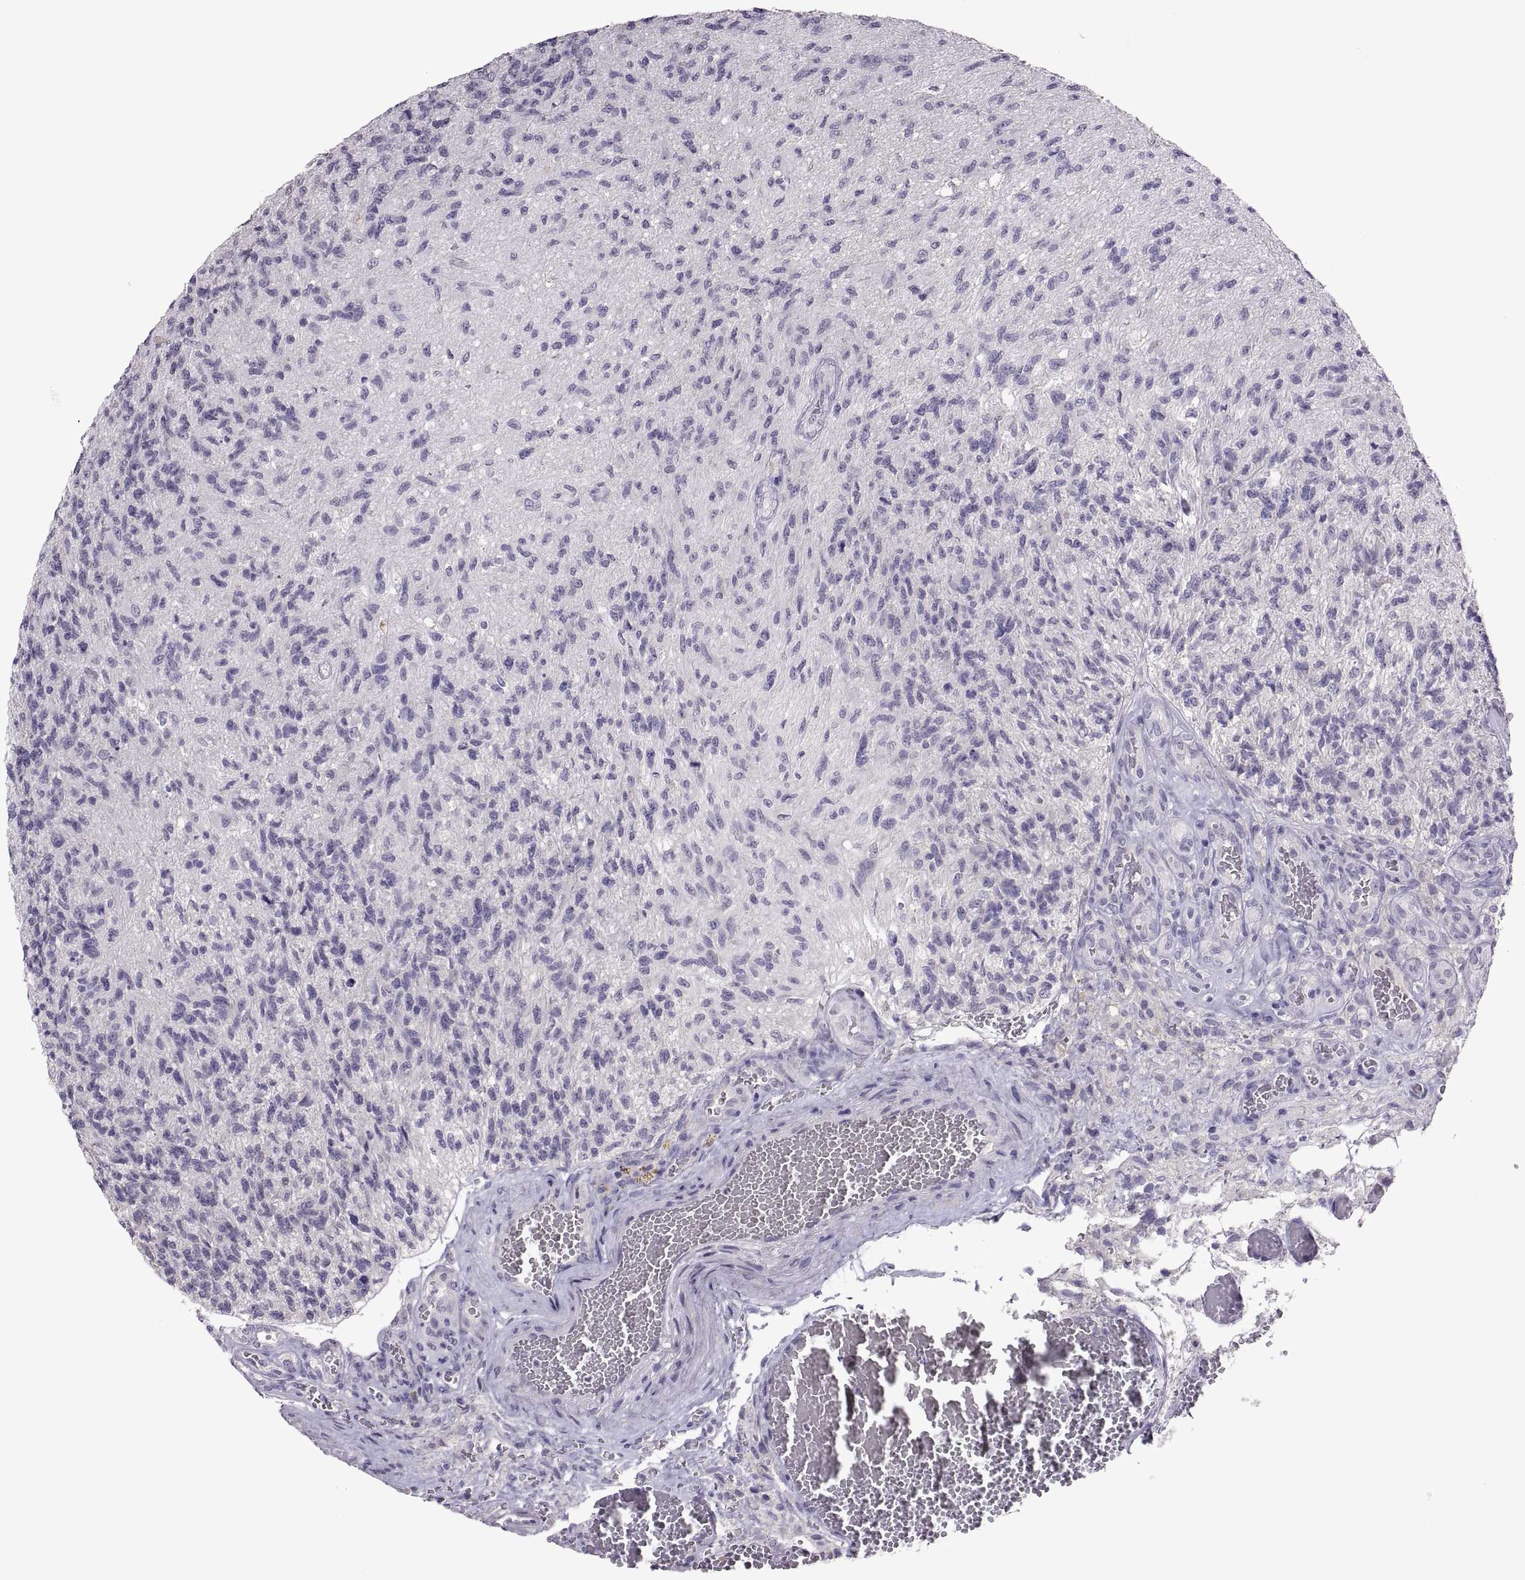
{"staining": {"intensity": "negative", "quantity": "none", "location": "none"}, "tissue": "glioma", "cell_type": "Tumor cells", "image_type": "cancer", "snomed": [{"axis": "morphology", "description": "Glioma, malignant, High grade"}, {"axis": "topography", "description": "Brain"}], "caption": "An IHC micrograph of glioma is shown. There is no staining in tumor cells of glioma. (DAB (3,3'-diaminobenzidine) immunohistochemistry (IHC), high magnification).", "gene": "TBX19", "patient": {"sex": "male", "age": 56}}